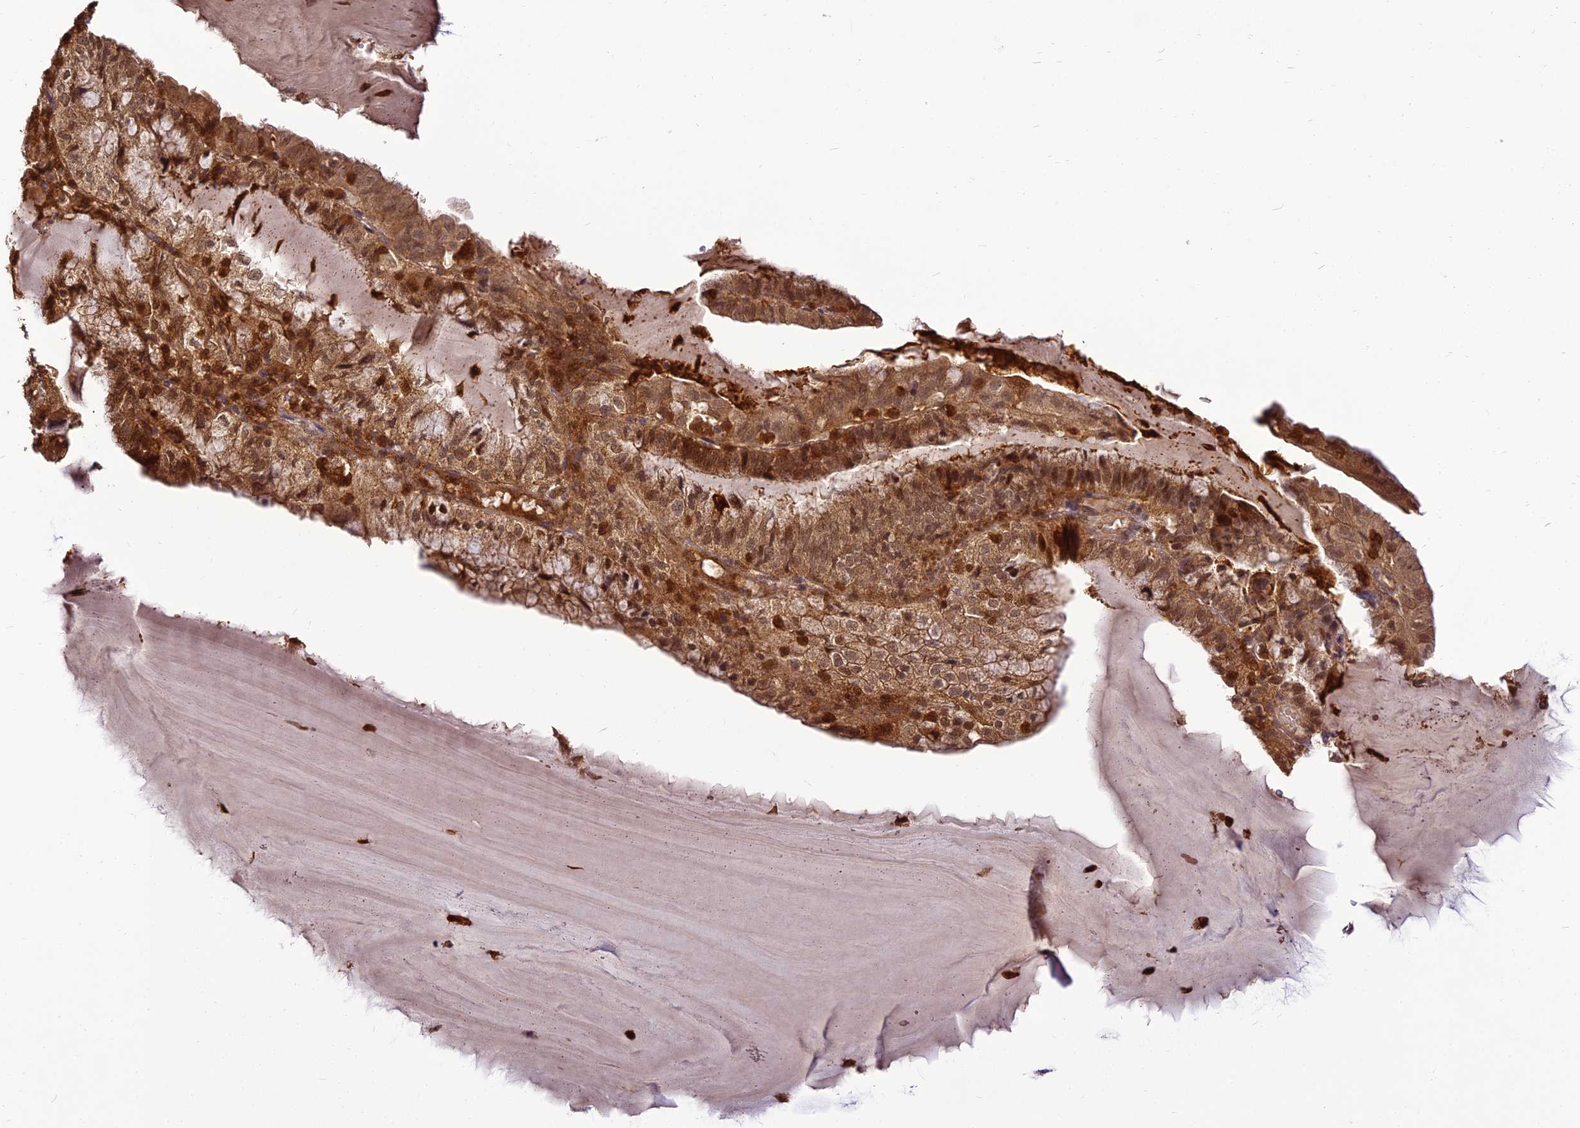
{"staining": {"intensity": "moderate", "quantity": ">75%", "location": "cytoplasmic/membranous"}, "tissue": "endometrial cancer", "cell_type": "Tumor cells", "image_type": "cancer", "snomed": [{"axis": "morphology", "description": "Adenocarcinoma, NOS"}, {"axis": "topography", "description": "Endometrium"}], "caption": "This histopathology image reveals immunohistochemistry staining of human endometrial cancer, with medium moderate cytoplasmic/membranous expression in approximately >75% of tumor cells.", "gene": "BCDIN3D", "patient": {"sex": "female", "age": 81}}